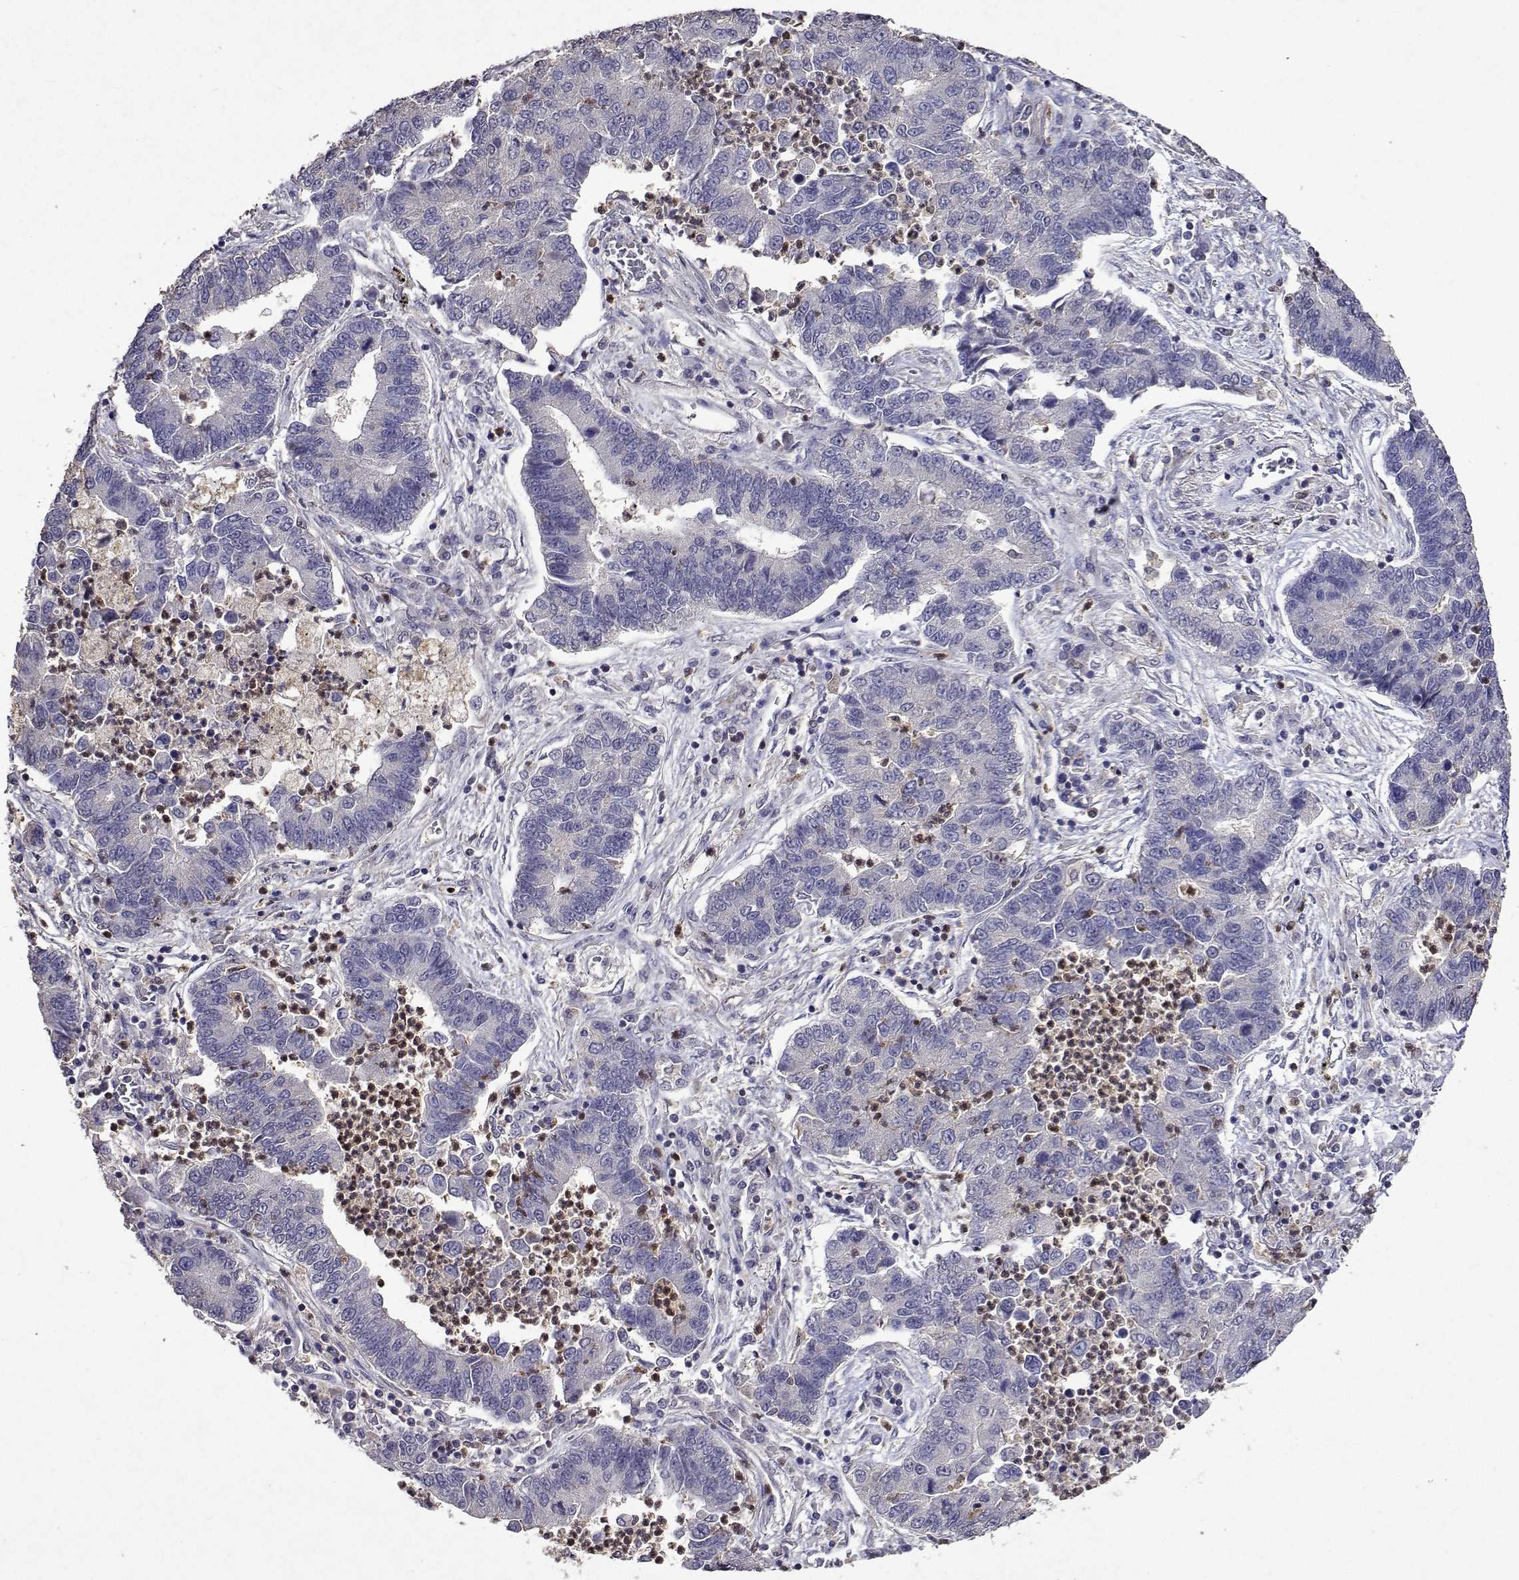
{"staining": {"intensity": "negative", "quantity": "none", "location": "none"}, "tissue": "lung cancer", "cell_type": "Tumor cells", "image_type": "cancer", "snomed": [{"axis": "morphology", "description": "Adenocarcinoma, NOS"}, {"axis": "topography", "description": "Lung"}], "caption": "The IHC image has no significant positivity in tumor cells of lung cancer (adenocarcinoma) tissue.", "gene": "APAF1", "patient": {"sex": "female", "age": 57}}